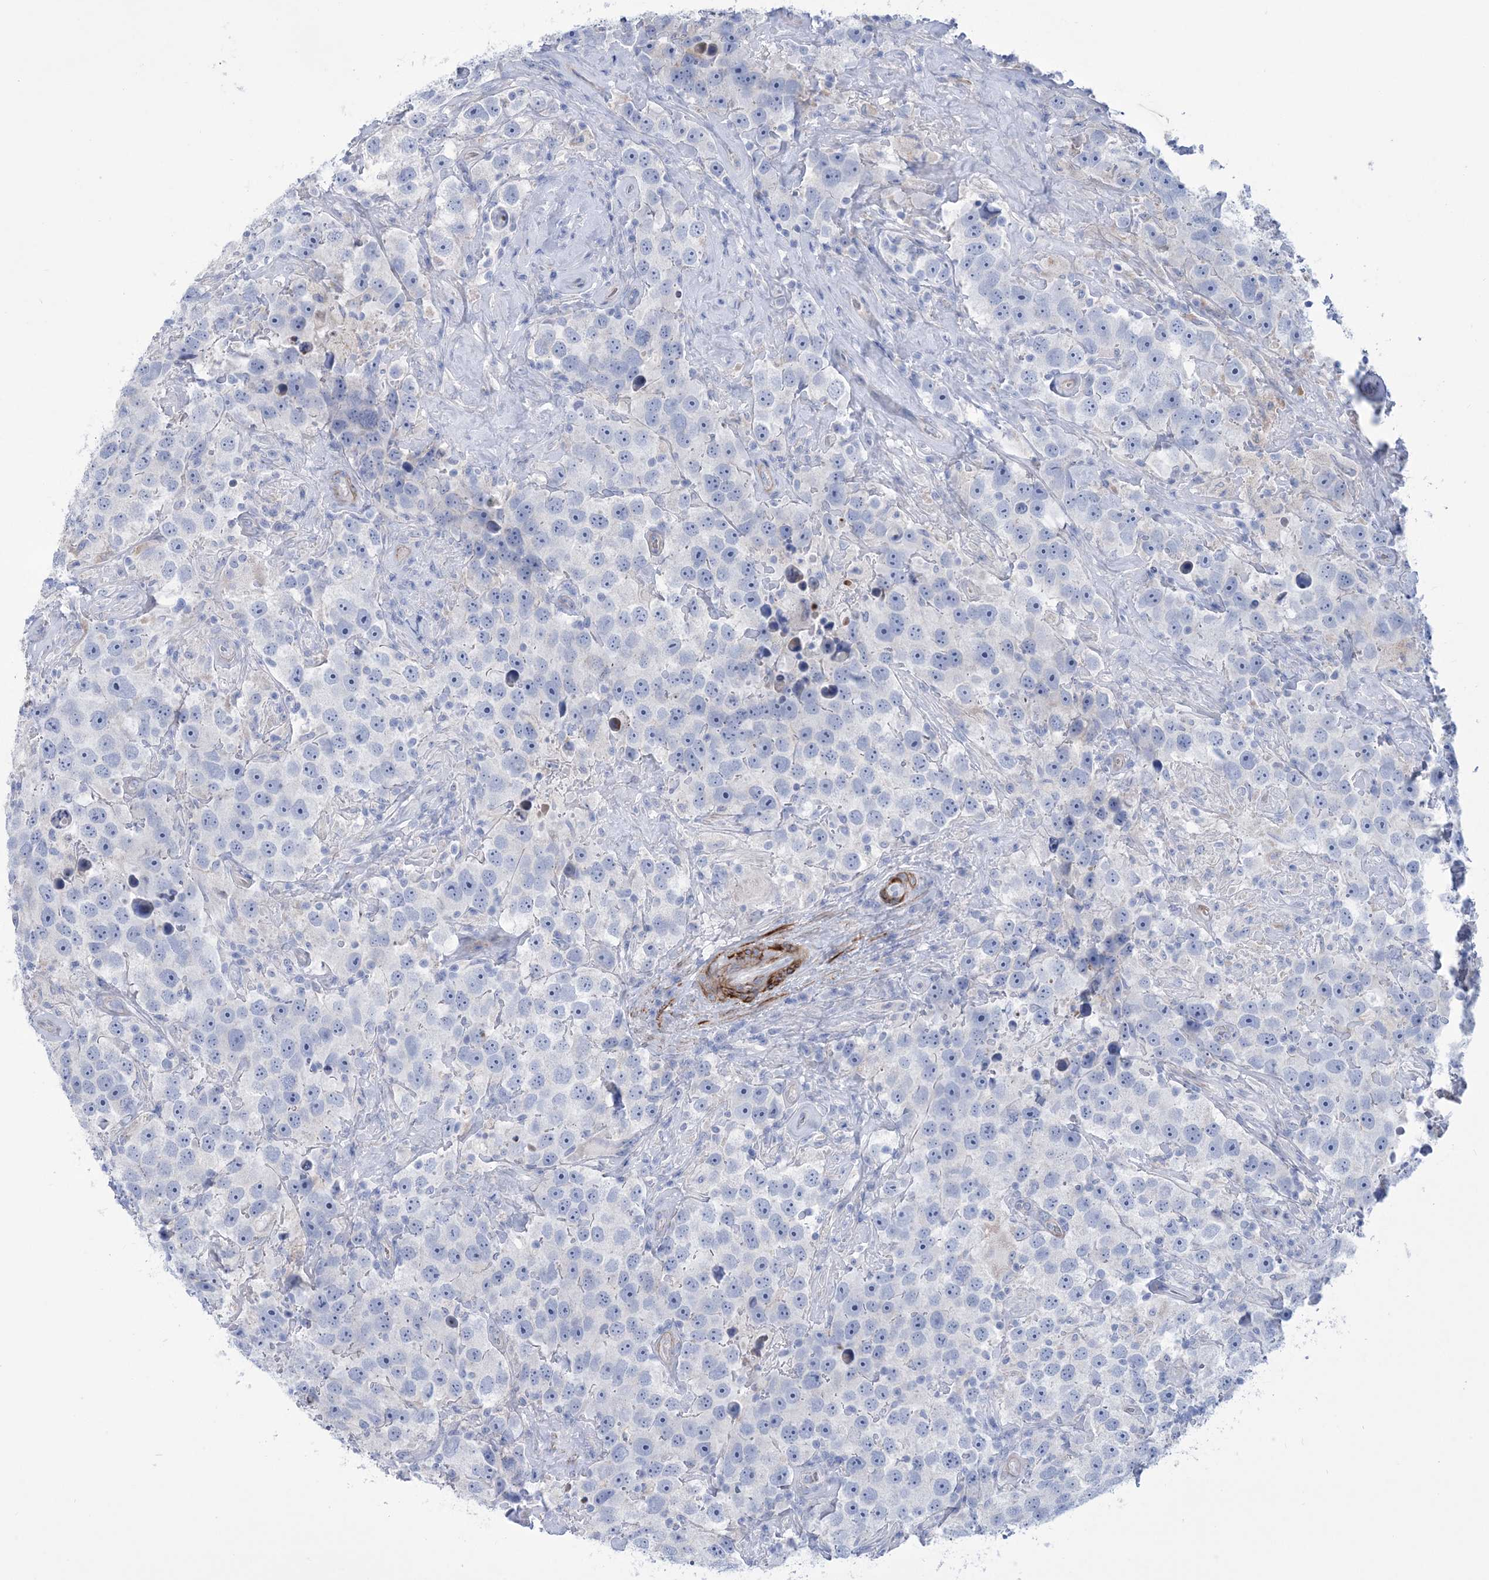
{"staining": {"intensity": "negative", "quantity": "none", "location": "none"}, "tissue": "testis cancer", "cell_type": "Tumor cells", "image_type": "cancer", "snomed": [{"axis": "morphology", "description": "Seminoma, NOS"}, {"axis": "topography", "description": "Testis"}], "caption": "Testis cancer was stained to show a protein in brown. There is no significant expression in tumor cells.", "gene": "WDR74", "patient": {"sex": "male", "age": 49}}